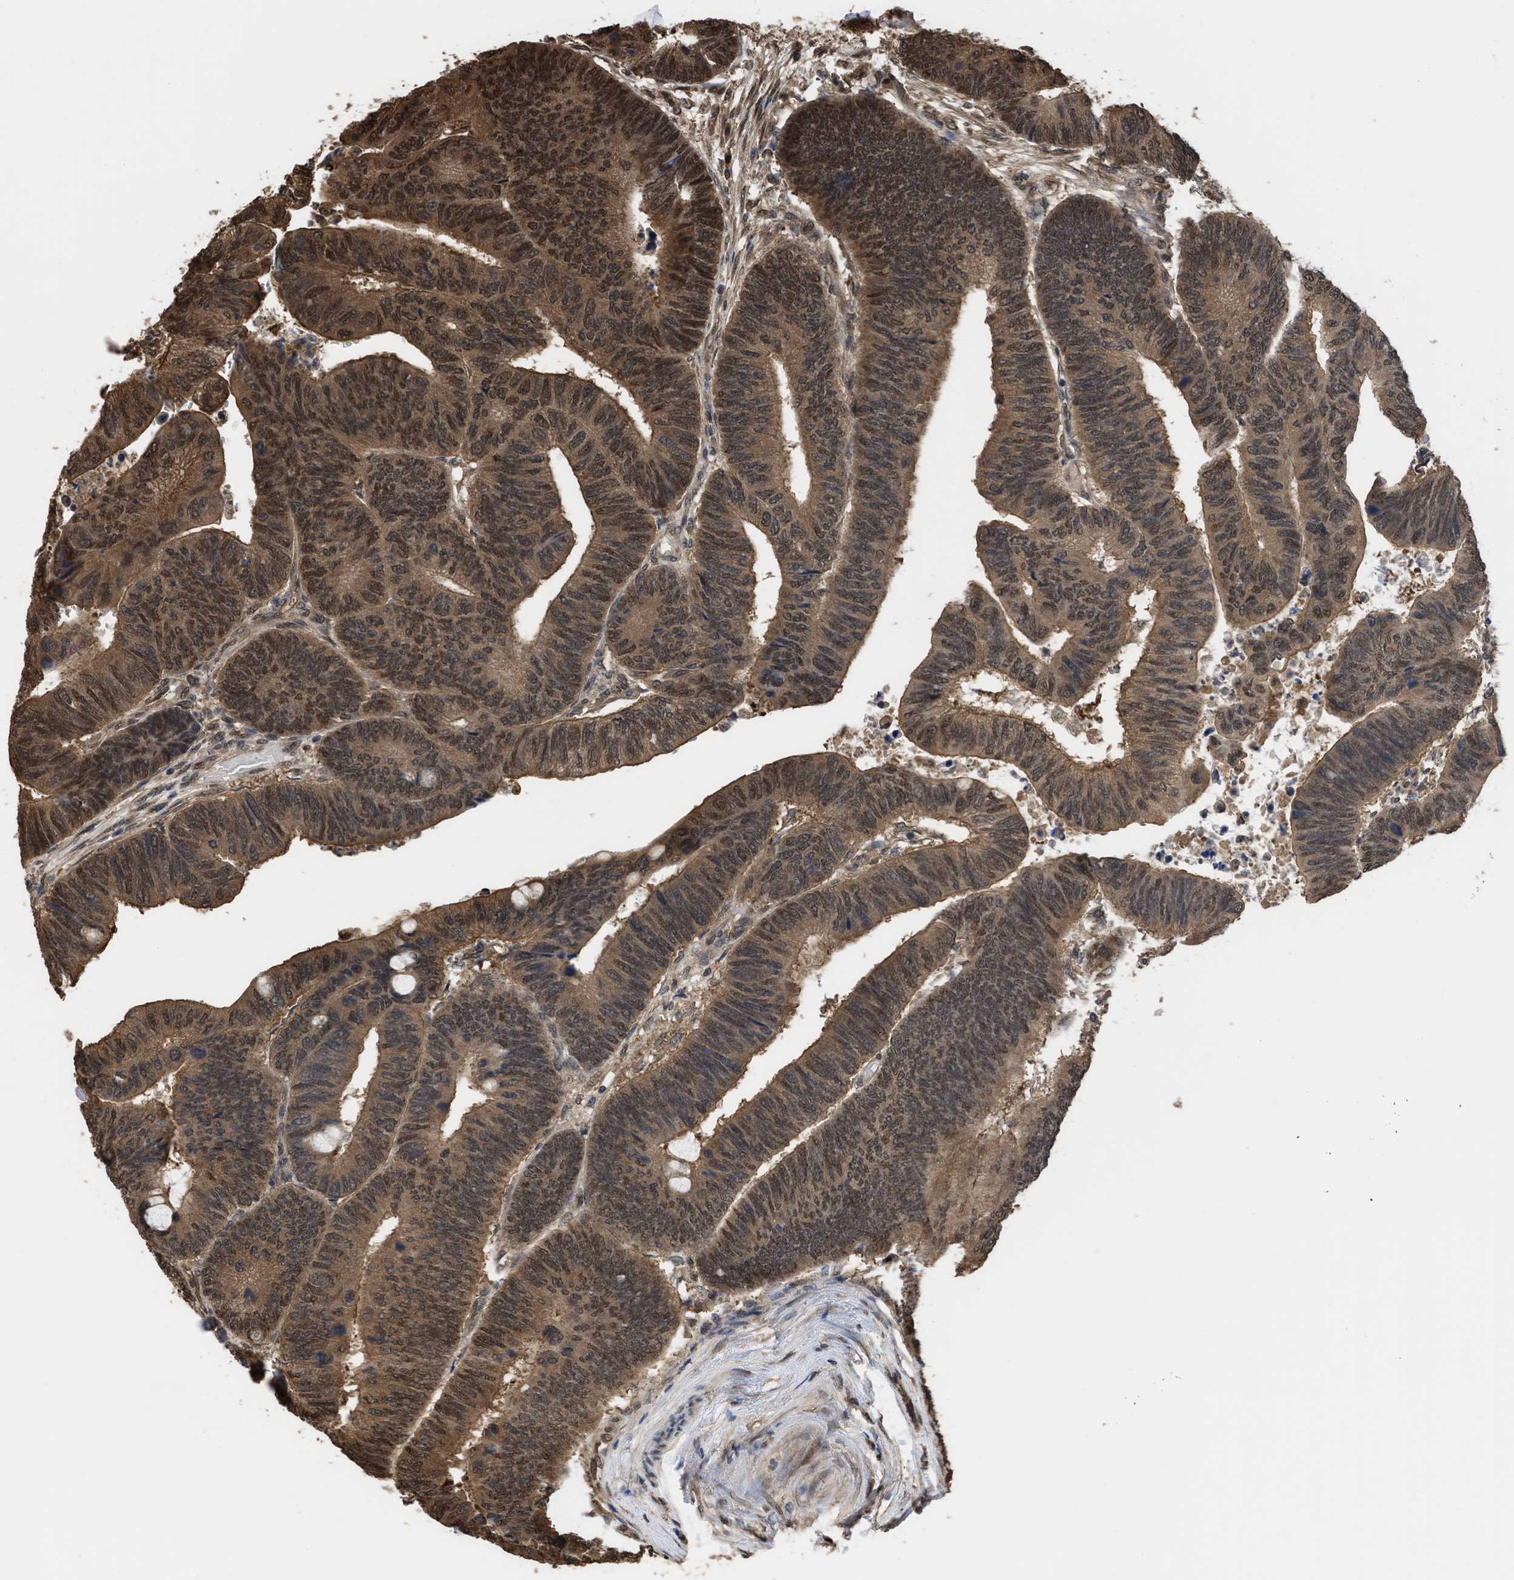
{"staining": {"intensity": "moderate", "quantity": ">75%", "location": "cytoplasmic/membranous,nuclear"}, "tissue": "colorectal cancer", "cell_type": "Tumor cells", "image_type": "cancer", "snomed": [{"axis": "morphology", "description": "Normal tissue, NOS"}, {"axis": "morphology", "description": "Adenocarcinoma, NOS"}, {"axis": "topography", "description": "Rectum"}, {"axis": "topography", "description": "Peripheral nerve tissue"}], "caption": "Immunohistochemistry (IHC) staining of colorectal cancer, which reveals medium levels of moderate cytoplasmic/membranous and nuclear staining in about >75% of tumor cells indicating moderate cytoplasmic/membranous and nuclear protein expression. The staining was performed using DAB (brown) for protein detection and nuclei were counterstained in hematoxylin (blue).", "gene": "YWHAG", "patient": {"sex": "male", "age": 92}}